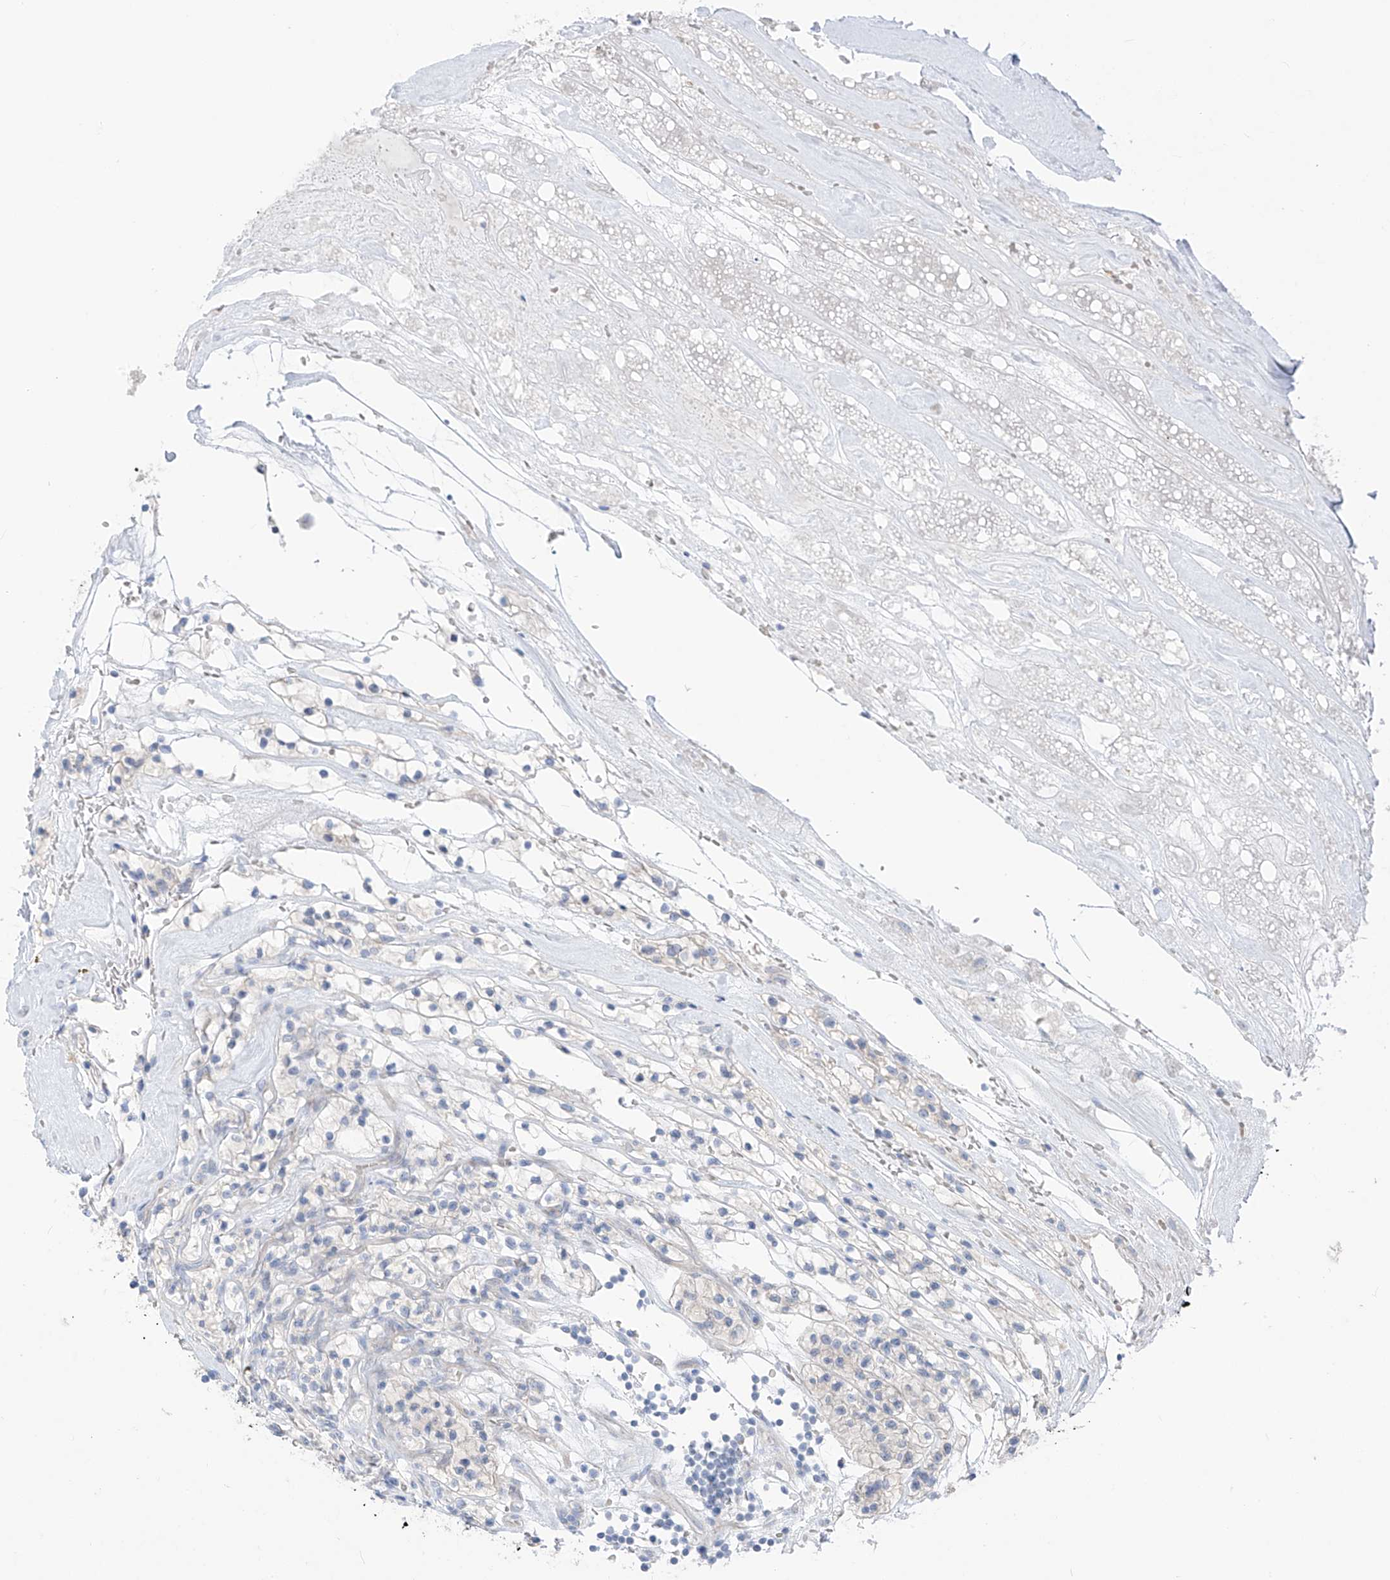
{"staining": {"intensity": "negative", "quantity": "none", "location": "none"}, "tissue": "renal cancer", "cell_type": "Tumor cells", "image_type": "cancer", "snomed": [{"axis": "morphology", "description": "Adenocarcinoma, NOS"}, {"axis": "topography", "description": "Kidney"}], "caption": "Renal adenocarcinoma was stained to show a protein in brown. There is no significant expression in tumor cells.", "gene": "ASPRV1", "patient": {"sex": "female", "age": 57}}